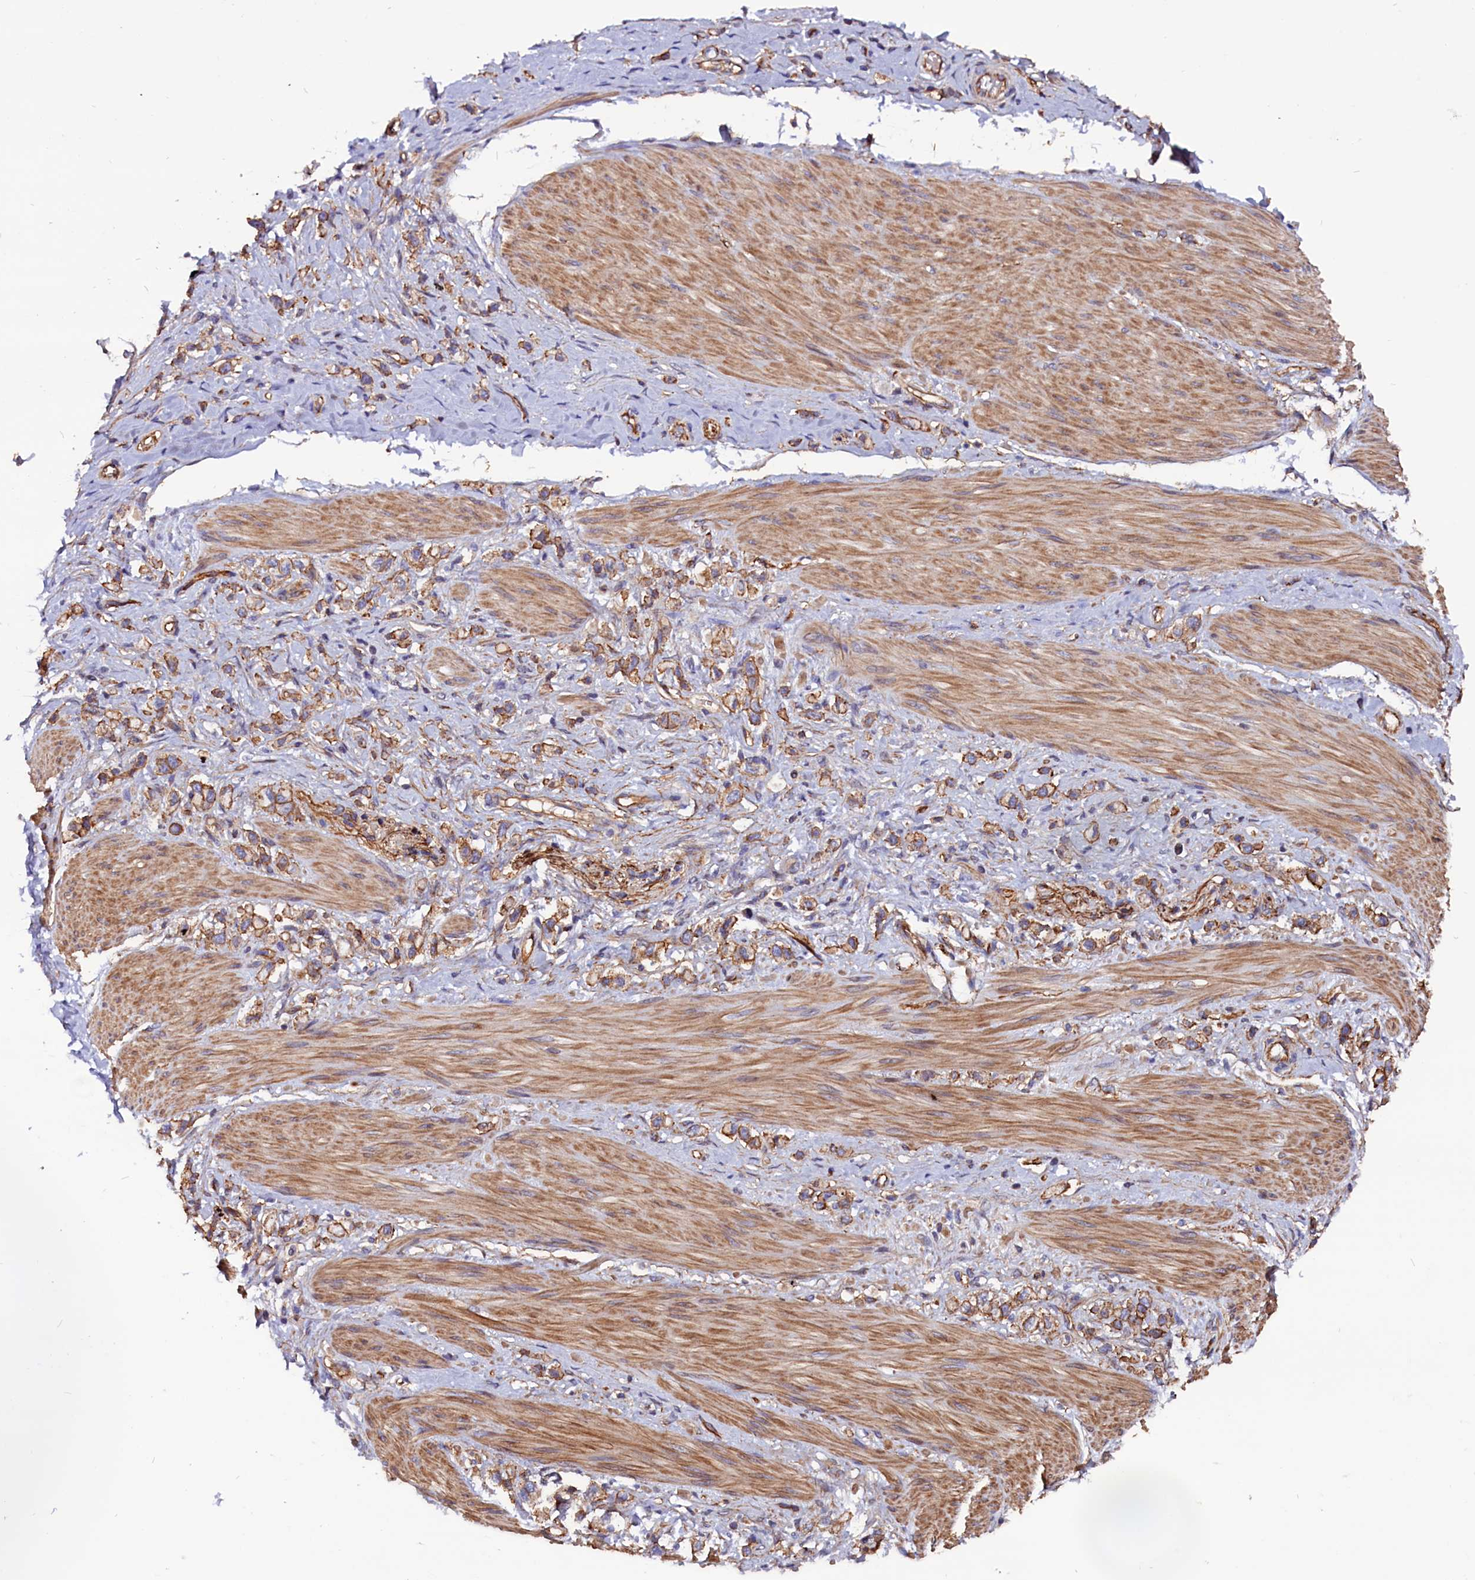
{"staining": {"intensity": "moderate", "quantity": ">75%", "location": "cytoplasmic/membranous"}, "tissue": "stomach cancer", "cell_type": "Tumor cells", "image_type": "cancer", "snomed": [{"axis": "morphology", "description": "Adenocarcinoma, NOS"}, {"axis": "topography", "description": "Stomach"}], "caption": "Immunohistochemistry (IHC) image of neoplastic tissue: adenocarcinoma (stomach) stained using IHC displays medium levels of moderate protein expression localized specifically in the cytoplasmic/membranous of tumor cells, appearing as a cytoplasmic/membranous brown color.", "gene": "ZNF749", "patient": {"sex": "female", "age": 65}}